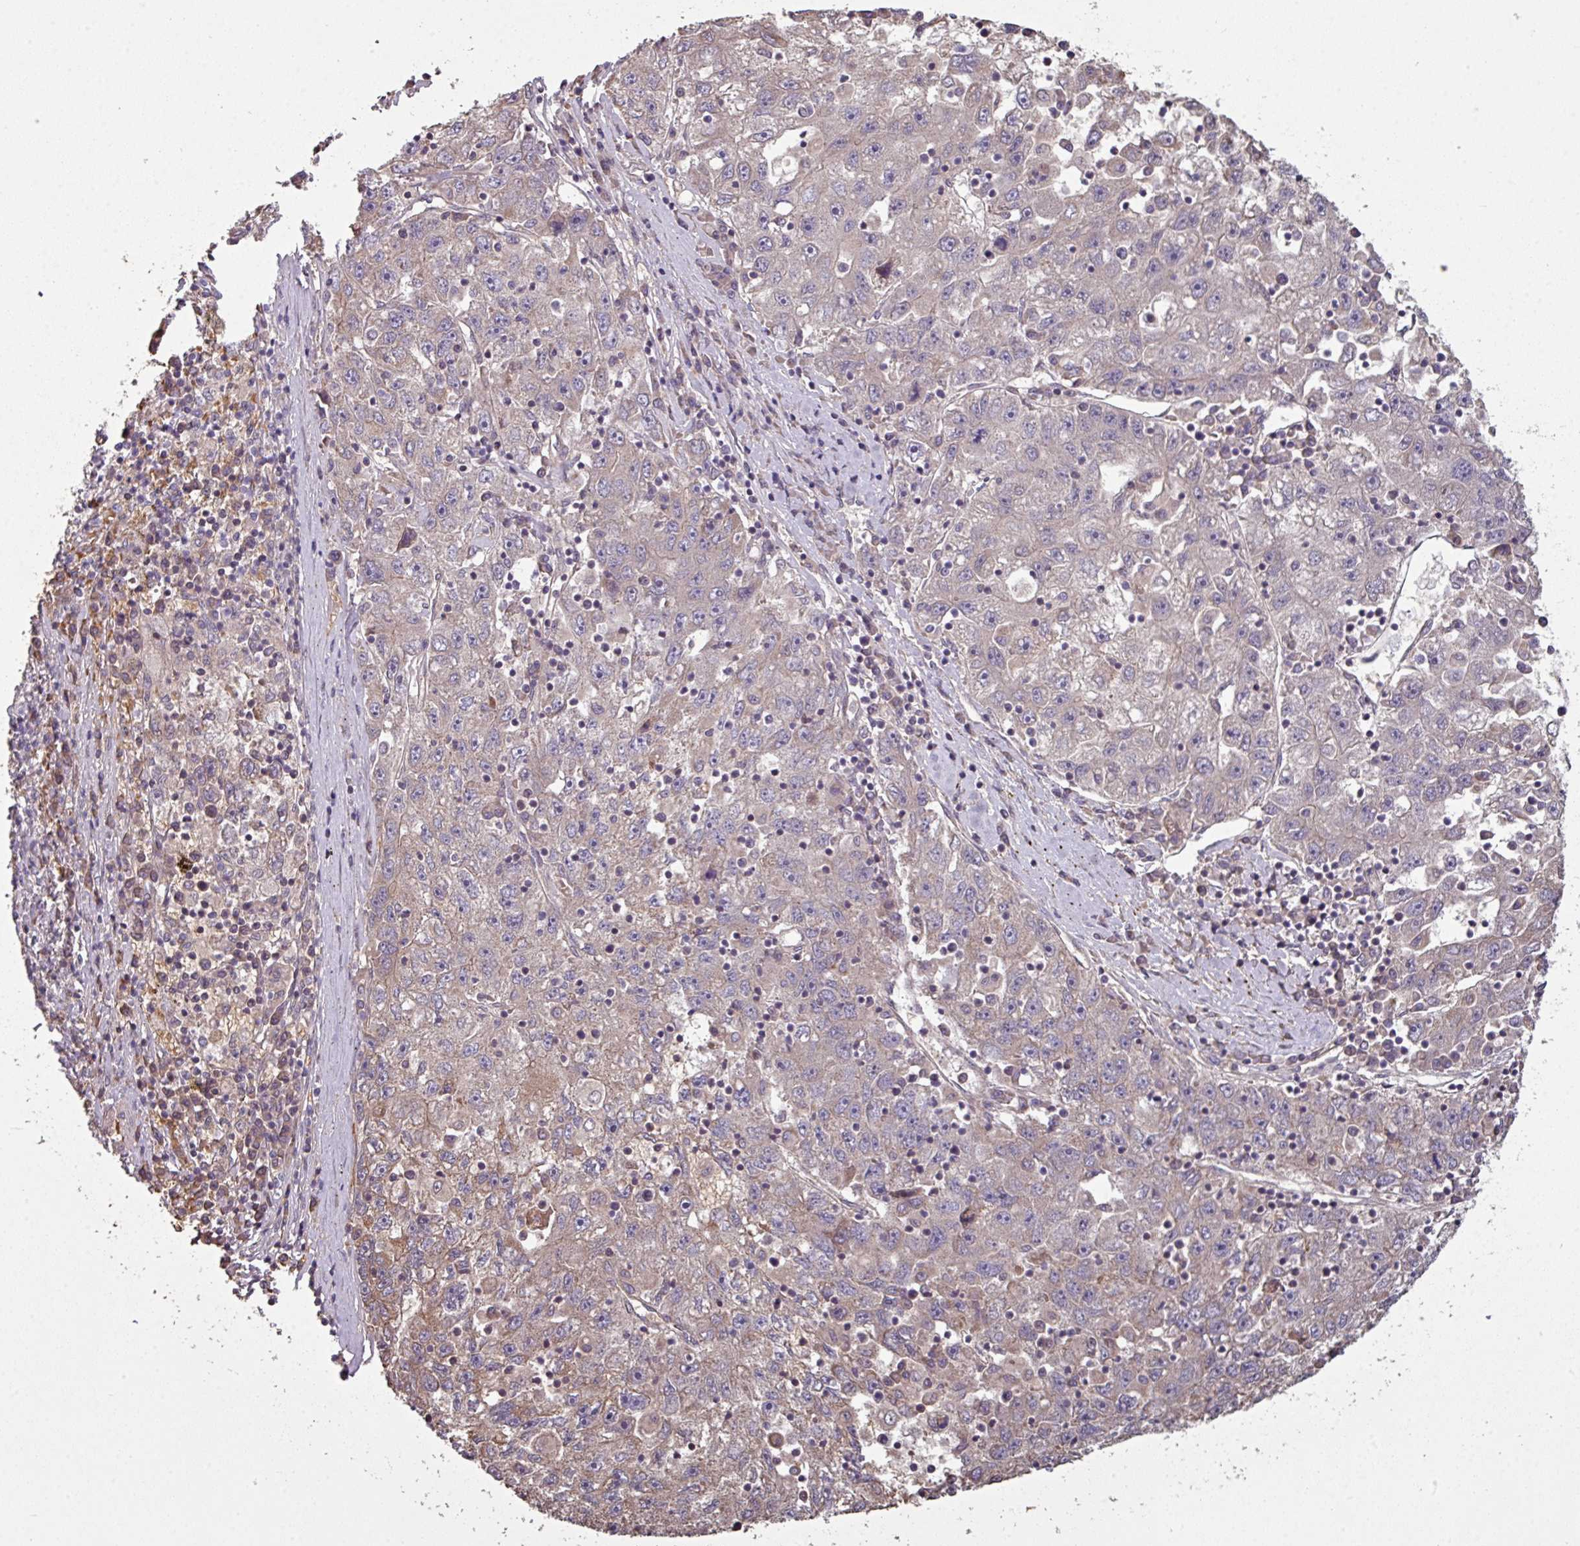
{"staining": {"intensity": "negative", "quantity": "none", "location": "none"}, "tissue": "liver cancer", "cell_type": "Tumor cells", "image_type": "cancer", "snomed": [{"axis": "morphology", "description": "Carcinoma, Hepatocellular, NOS"}, {"axis": "topography", "description": "Liver"}], "caption": "A high-resolution image shows IHC staining of liver cancer, which demonstrates no significant staining in tumor cells.", "gene": "NHSL2", "patient": {"sex": "male", "age": 49}}